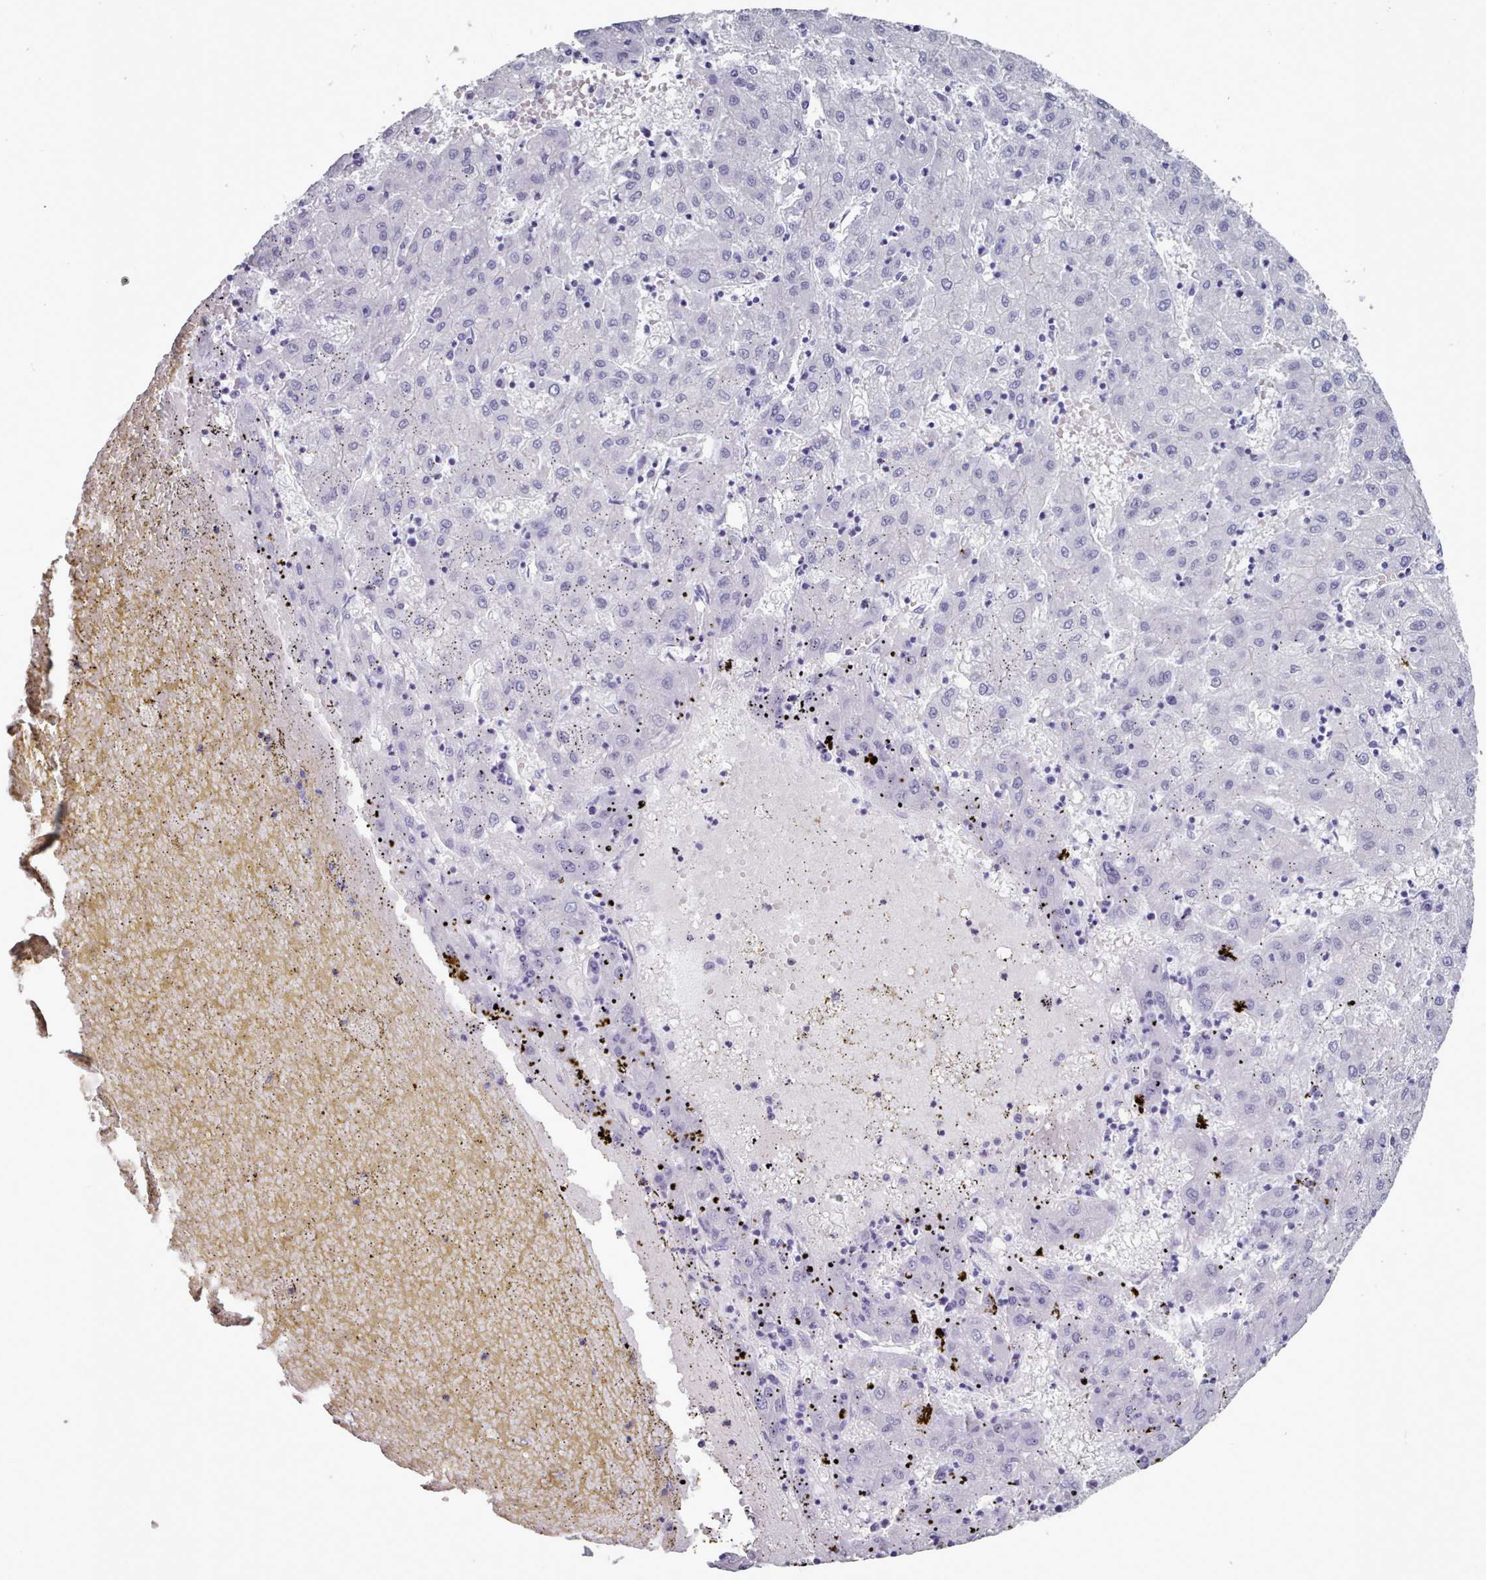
{"staining": {"intensity": "negative", "quantity": "none", "location": "none"}, "tissue": "liver cancer", "cell_type": "Tumor cells", "image_type": "cancer", "snomed": [{"axis": "morphology", "description": "Carcinoma, Hepatocellular, NOS"}, {"axis": "topography", "description": "Liver"}], "caption": "High magnification brightfield microscopy of hepatocellular carcinoma (liver) stained with DAB (3,3'-diaminobenzidine) (brown) and counterstained with hematoxylin (blue): tumor cells show no significant positivity.", "gene": "FPGS", "patient": {"sex": "male", "age": 72}}